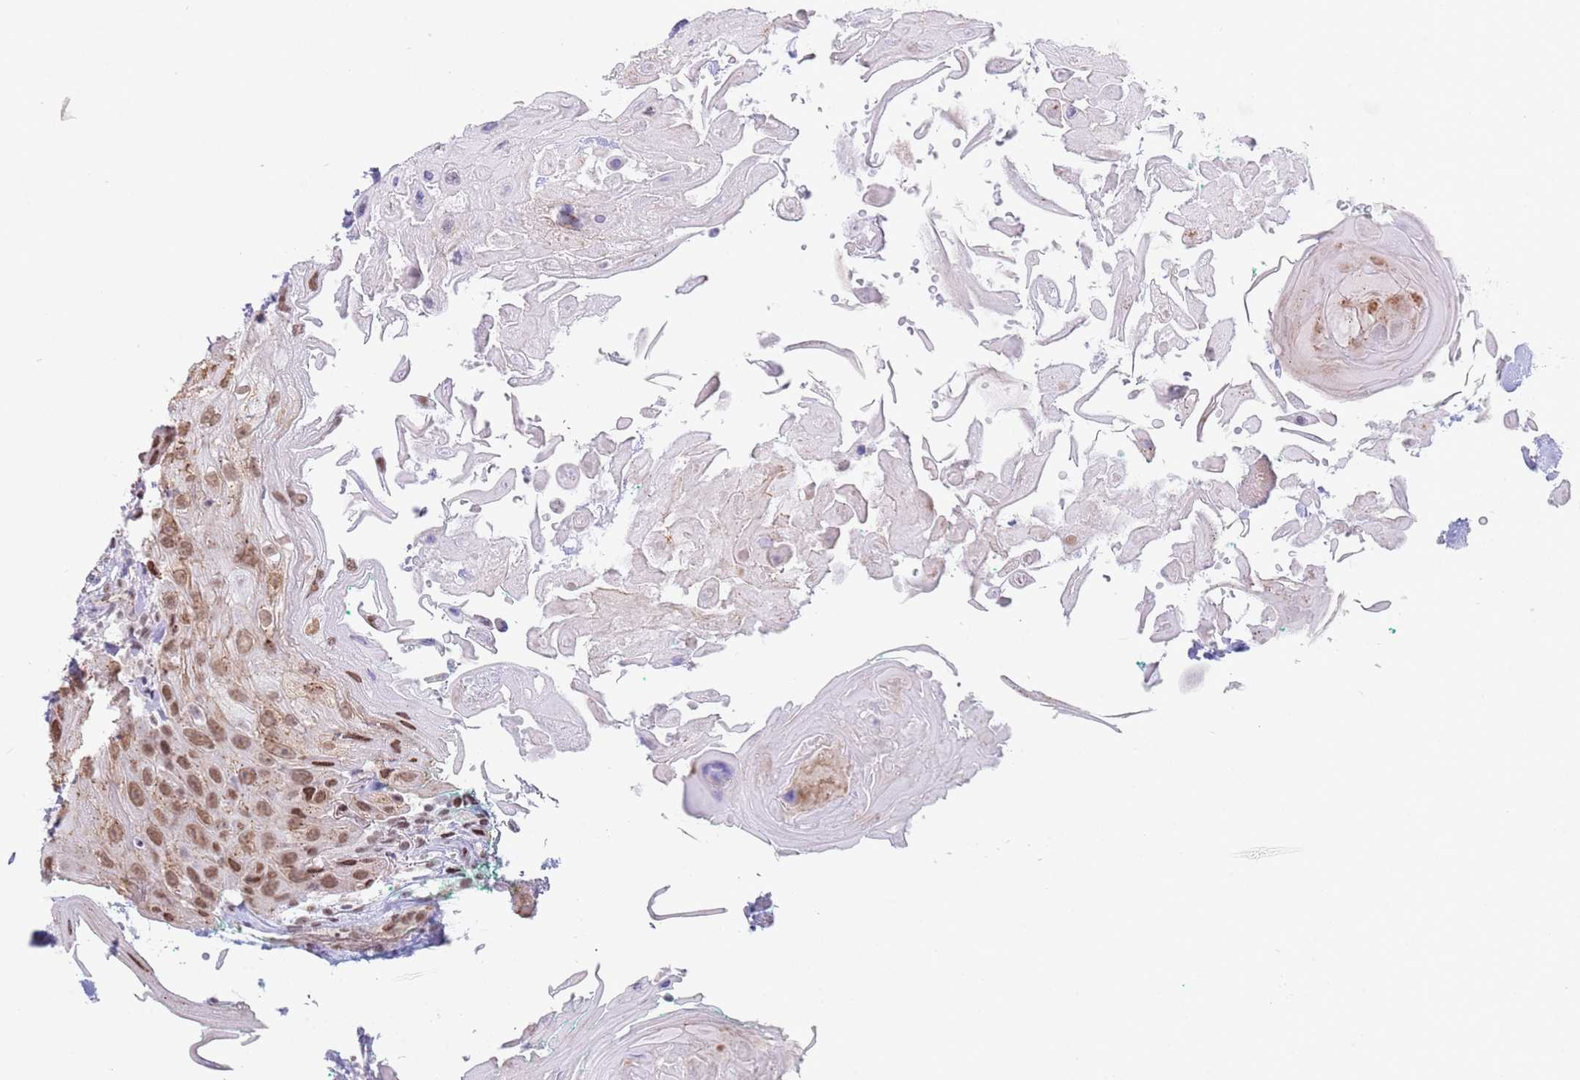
{"staining": {"intensity": "moderate", "quantity": ">75%", "location": "nuclear"}, "tissue": "head and neck cancer", "cell_type": "Tumor cells", "image_type": "cancer", "snomed": [{"axis": "morphology", "description": "Squamous cell carcinoma, NOS"}, {"axis": "topography", "description": "Head-Neck"}], "caption": "Brown immunohistochemical staining in head and neck squamous cell carcinoma shows moderate nuclear positivity in about >75% of tumor cells. The protein of interest is stained brown, and the nuclei are stained in blue (DAB IHC with brightfield microscopy, high magnification).", "gene": "ZNF382", "patient": {"sex": "male", "age": 81}}